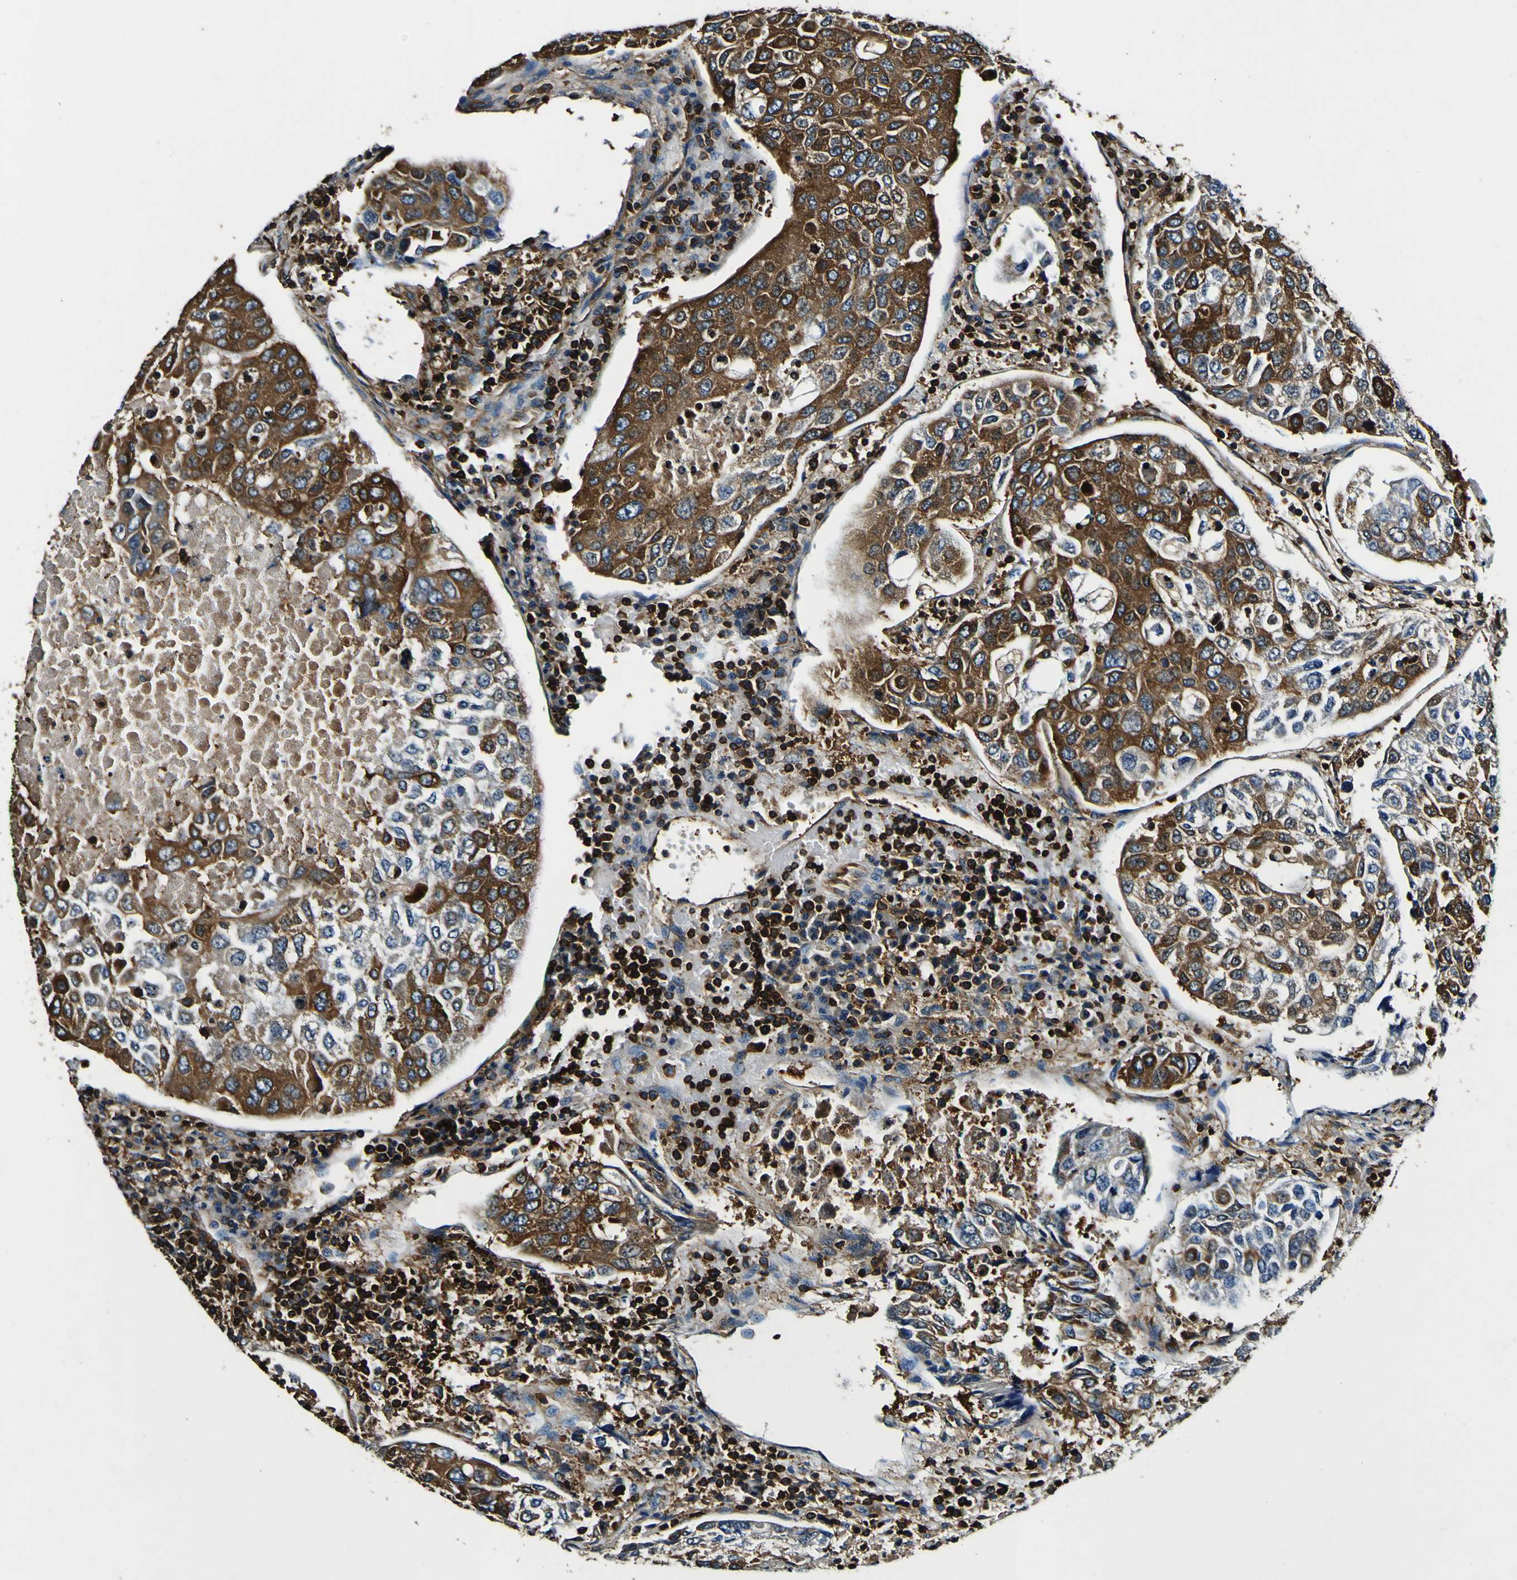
{"staining": {"intensity": "strong", "quantity": ">75%", "location": "cytoplasmic/membranous"}, "tissue": "urothelial cancer", "cell_type": "Tumor cells", "image_type": "cancer", "snomed": [{"axis": "morphology", "description": "Urothelial carcinoma, High grade"}, {"axis": "topography", "description": "Lymph node"}, {"axis": "topography", "description": "Urinary bladder"}], "caption": "Protein staining displays strong cytoplasmic/membranous expression in about >75% of tumor cells in high-grade urothelial carcinoma.", "gene": "RHOT2", "patient": {"sex": "male", "age": 51}}